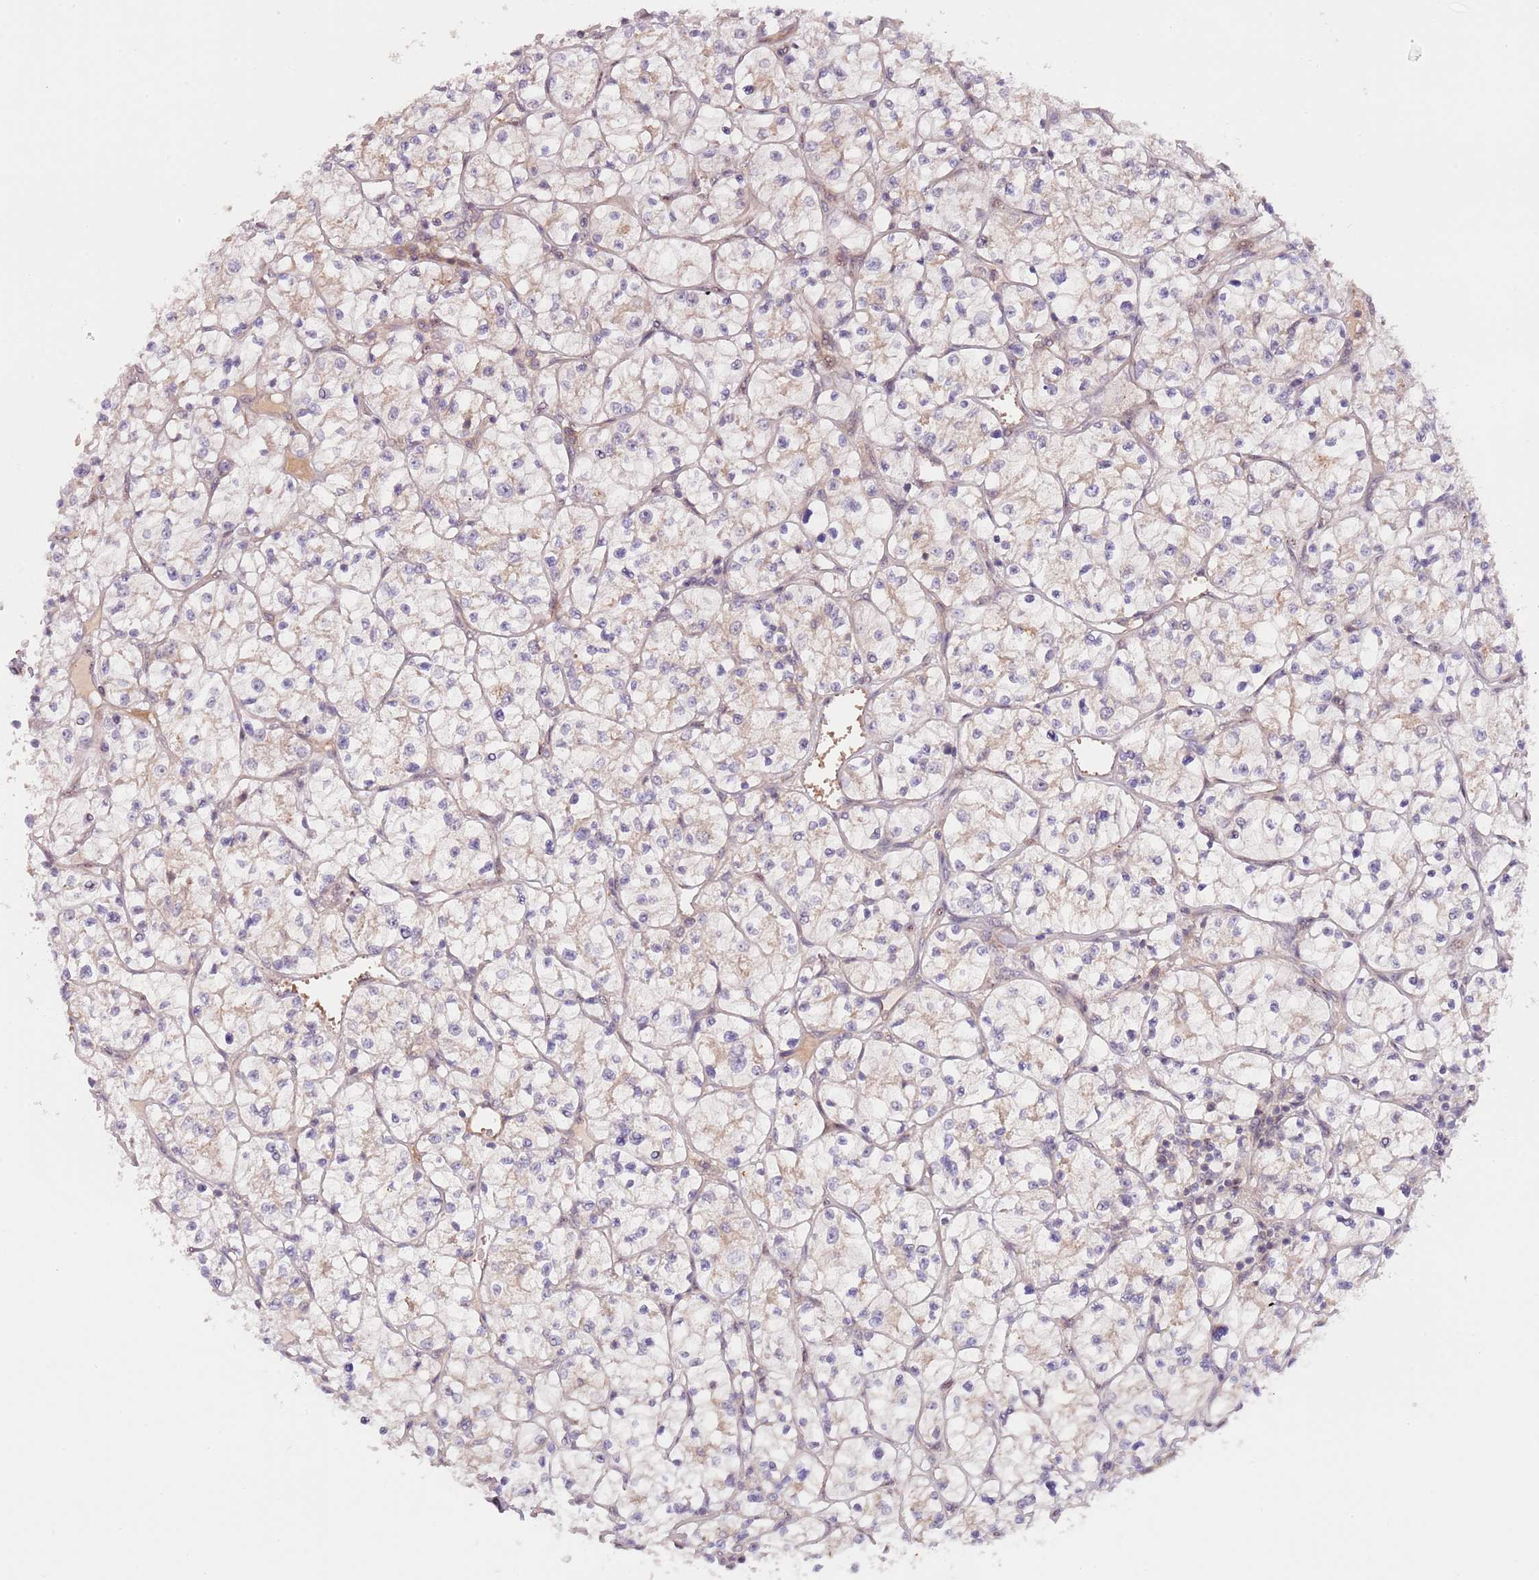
{"staining": {"intensity": "negative", "quantity": "none", "location": "none"}, "tissue": "renal cancer", "cell_type": "Tumor cells", "image_type": "cancer", "snomed": [{"axis": "morphology", "description": "Adenocarcinoma, NOS"}, {"axis": "topography", "description": "Kidney"}], "caption": "The photomicrograph demonstrates no staining of tumor cells in renal cancer (adenocarcinoma).", "gene": "PRR16", "patient": {"sex": "female", "age": 64}}